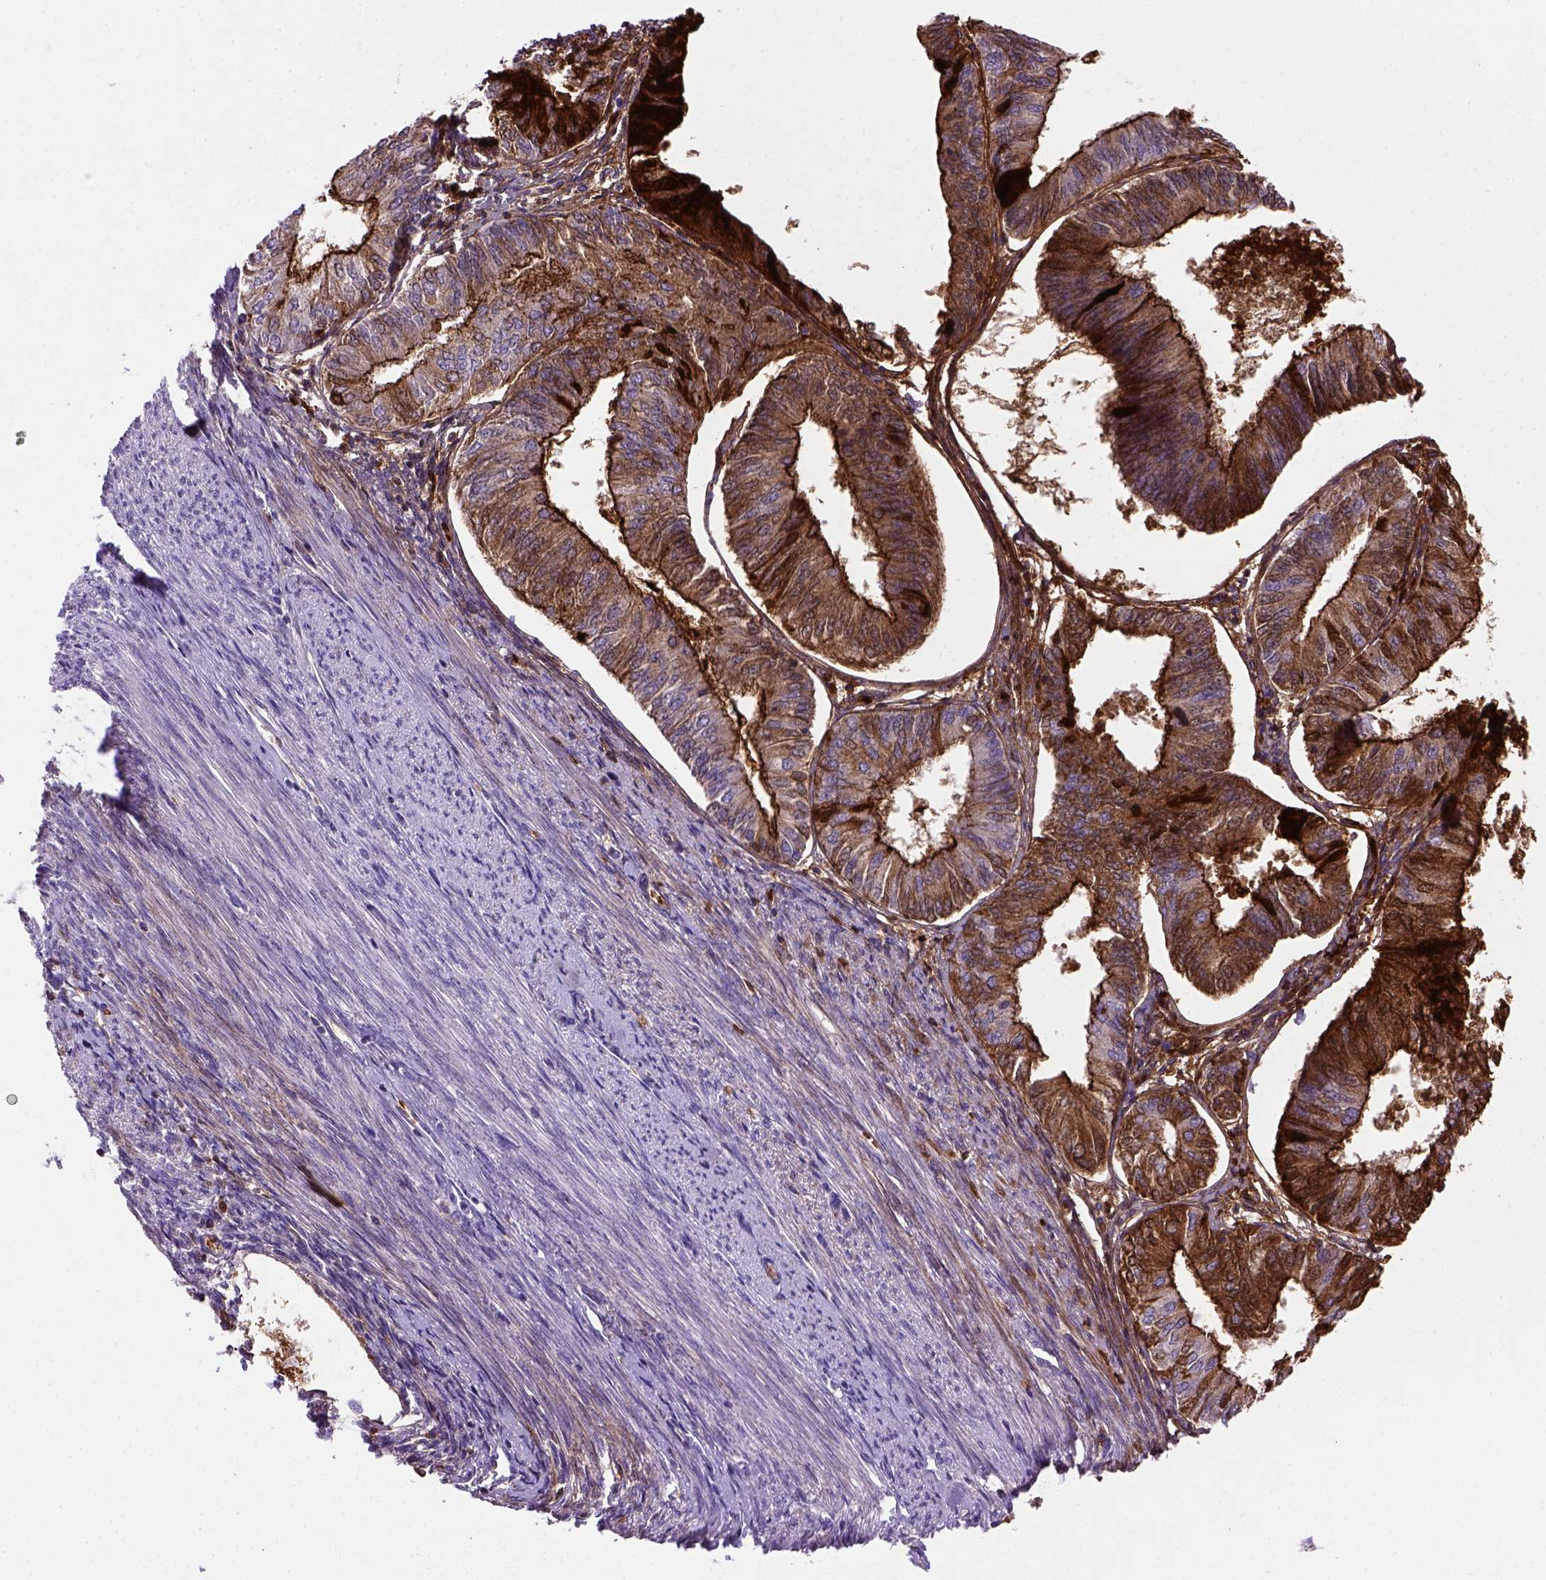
{"staining": {"intensity": "strong", "quantity": ">75%", "location": "cytoplasmic/membranous"}, "tissue": "endometrial cancer", "cell_type": "Tumor cells", "image_type": "cancer", "snomed": [{"axis": "morphology", "description": "Adenocarcinoma, NOS"}, {"axis": "topography", "description": "Endometrium"}], "caption": "Endometrial adenocarcinoma was stained to show a protein in brown. There is high levels of strong cytoplasmic/membranous staining in about >75% of tumor cells.", "gene": "CDH1", "patient": {"sex": "female", "age": 58}}